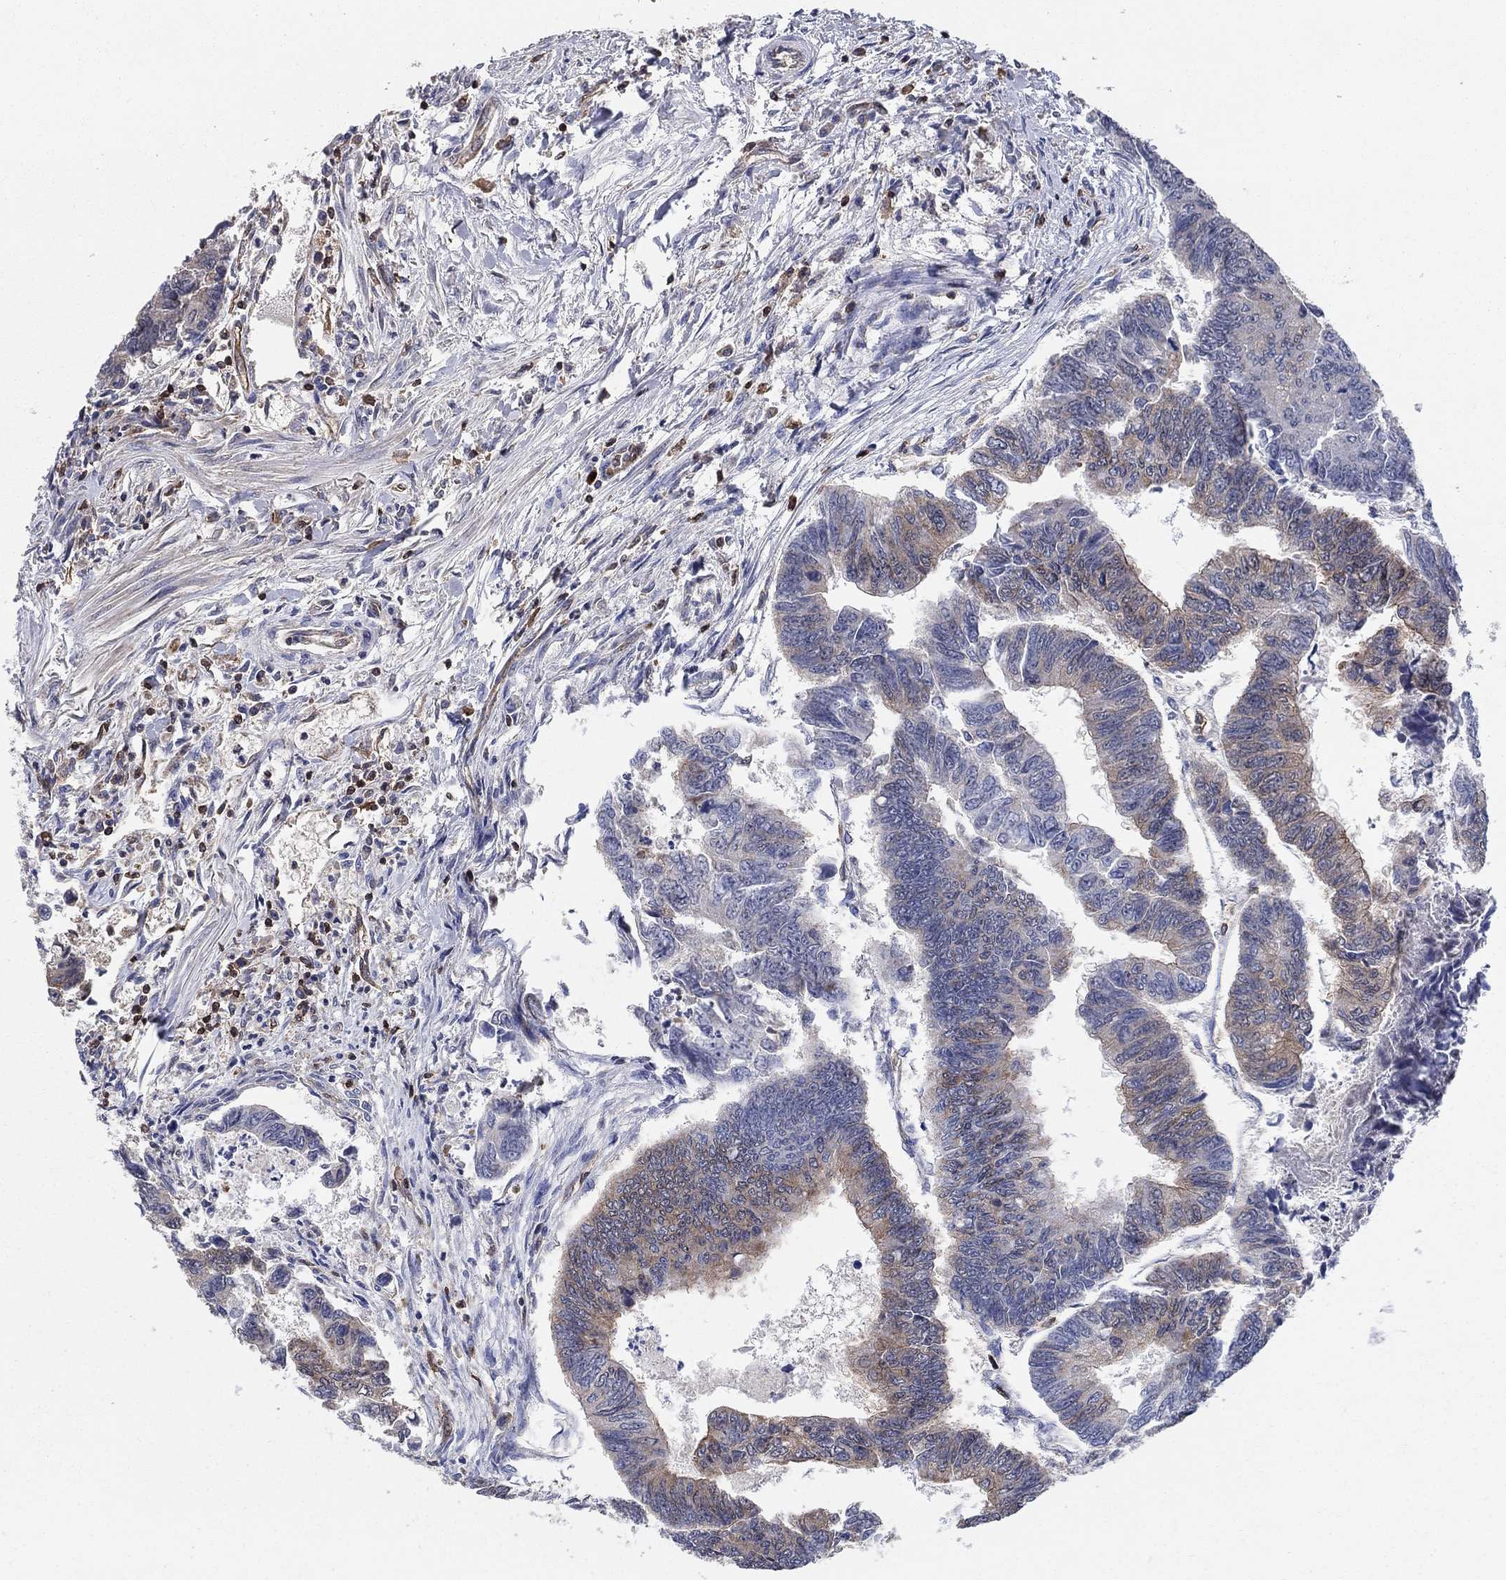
{"staining": {"intensity": "weak", "quantity": "25%-75%", "location": "cytoplasmic/membranous"}, "tissue": "colorectal cancer", "cell_type": "Tumor cells", "image_type": "cancer", "snomed": [{"axis": "morphology", "description": "Adenocarcinoma, NOS"}, {"axis": "topography", "description": "Colon"}], "caption": "High-magnification brightfield microscopy of adenocarcinoma (colorectal) stained with DAB (3,3'-diaminobenzidine) (brown) and counterstained with hematoxylin (blue). tumor cells exhibit weak cytoplasmic/membranous expression is seen in about25%-75% of cells. (DAB (3,3'-diaminobenzidine) IHC, brown staining for protein, blue staining for nuclei).", "gene": "AGFG2", "patient": {"sex": "female", "age": 65}}